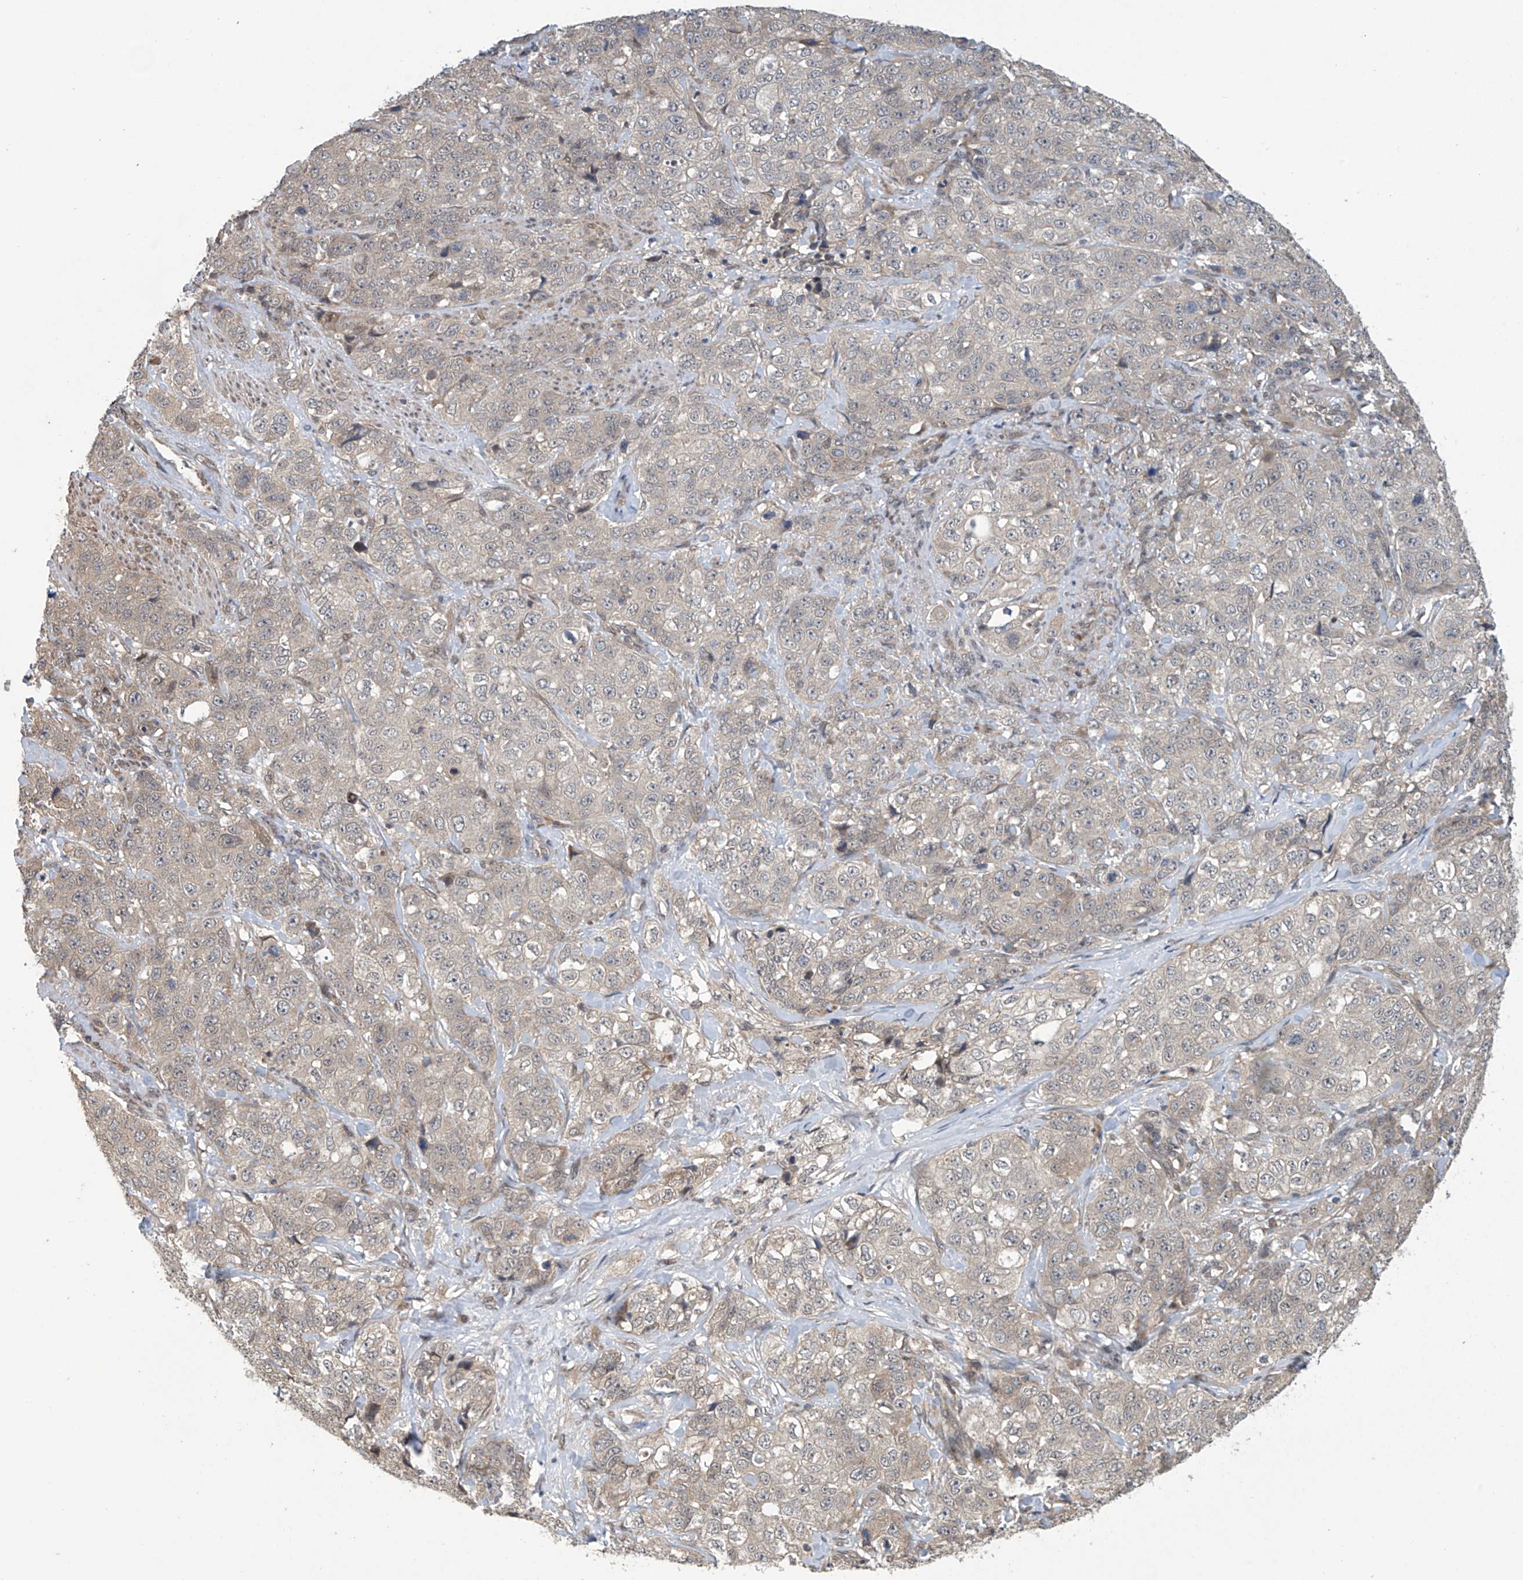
{"staining": {"intensity": "negative", "quantity": "none", "location": "none"}, "tissue": "stomach cancer", "cell_type": "Tumor cells", "image_type": "cancer", "snomed": [{"axis": "morphology", "description": "Adenocarcinoma, NOS"}, {"axis": "topography", "description": "Stomach"}], "caption": "Tumor cells are negative for brown protein staining in adenocarcinoma (stomach).", "gene": "ABHD13", "patient": {"sex": "male", "age": 48}}